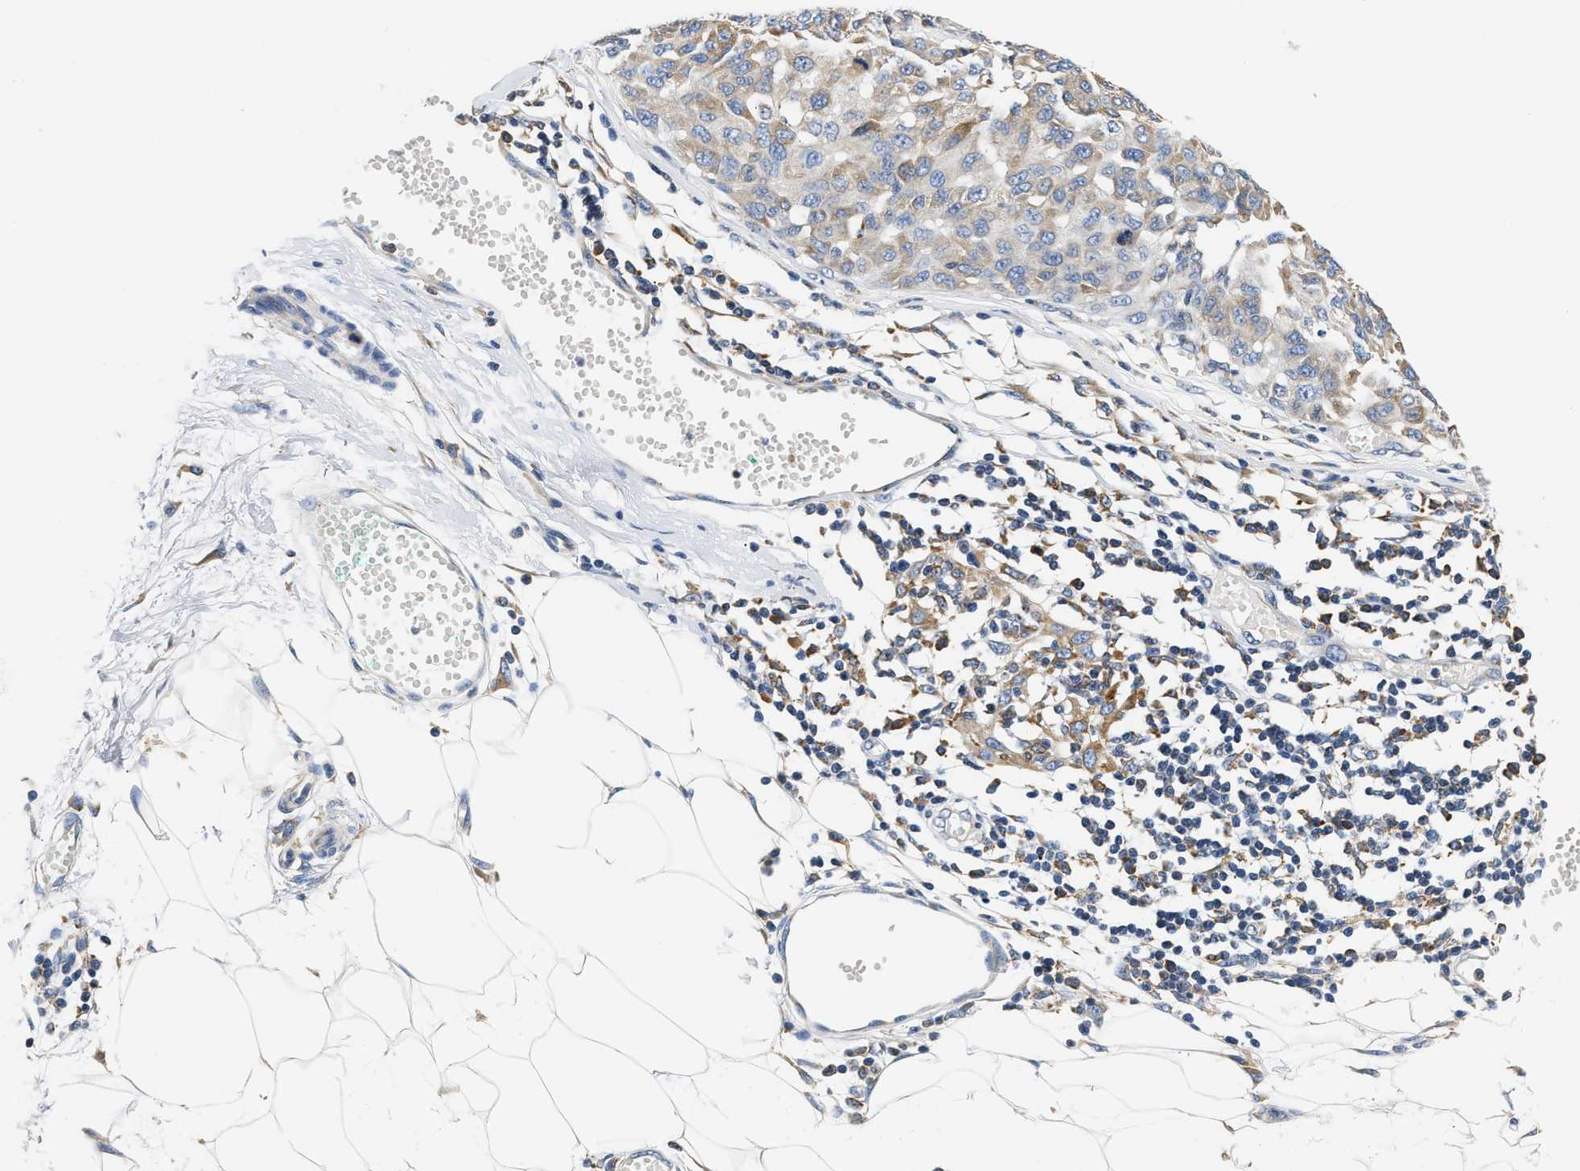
{"staining": {"intensity": "weak", "quantity": "<25%", "location": "cytoplasmic/membranous"}, "tissue": "melanoma", "cell_type": "Tumor cells", "image_type": "cancer", "snomed": [{"axis": "morphology", "description": "Normal tissue, NOS"}, {"axis": "morphology", "description": "Malignant melanoma, NOS"}, {"axis": "topography", "description": "Skin"}], "caption": "The histopathology image shows no staining of tumor cells in malignant melanoma.", "gene": "HDHD3", "patient": {"sex": "male", "age": 62}}